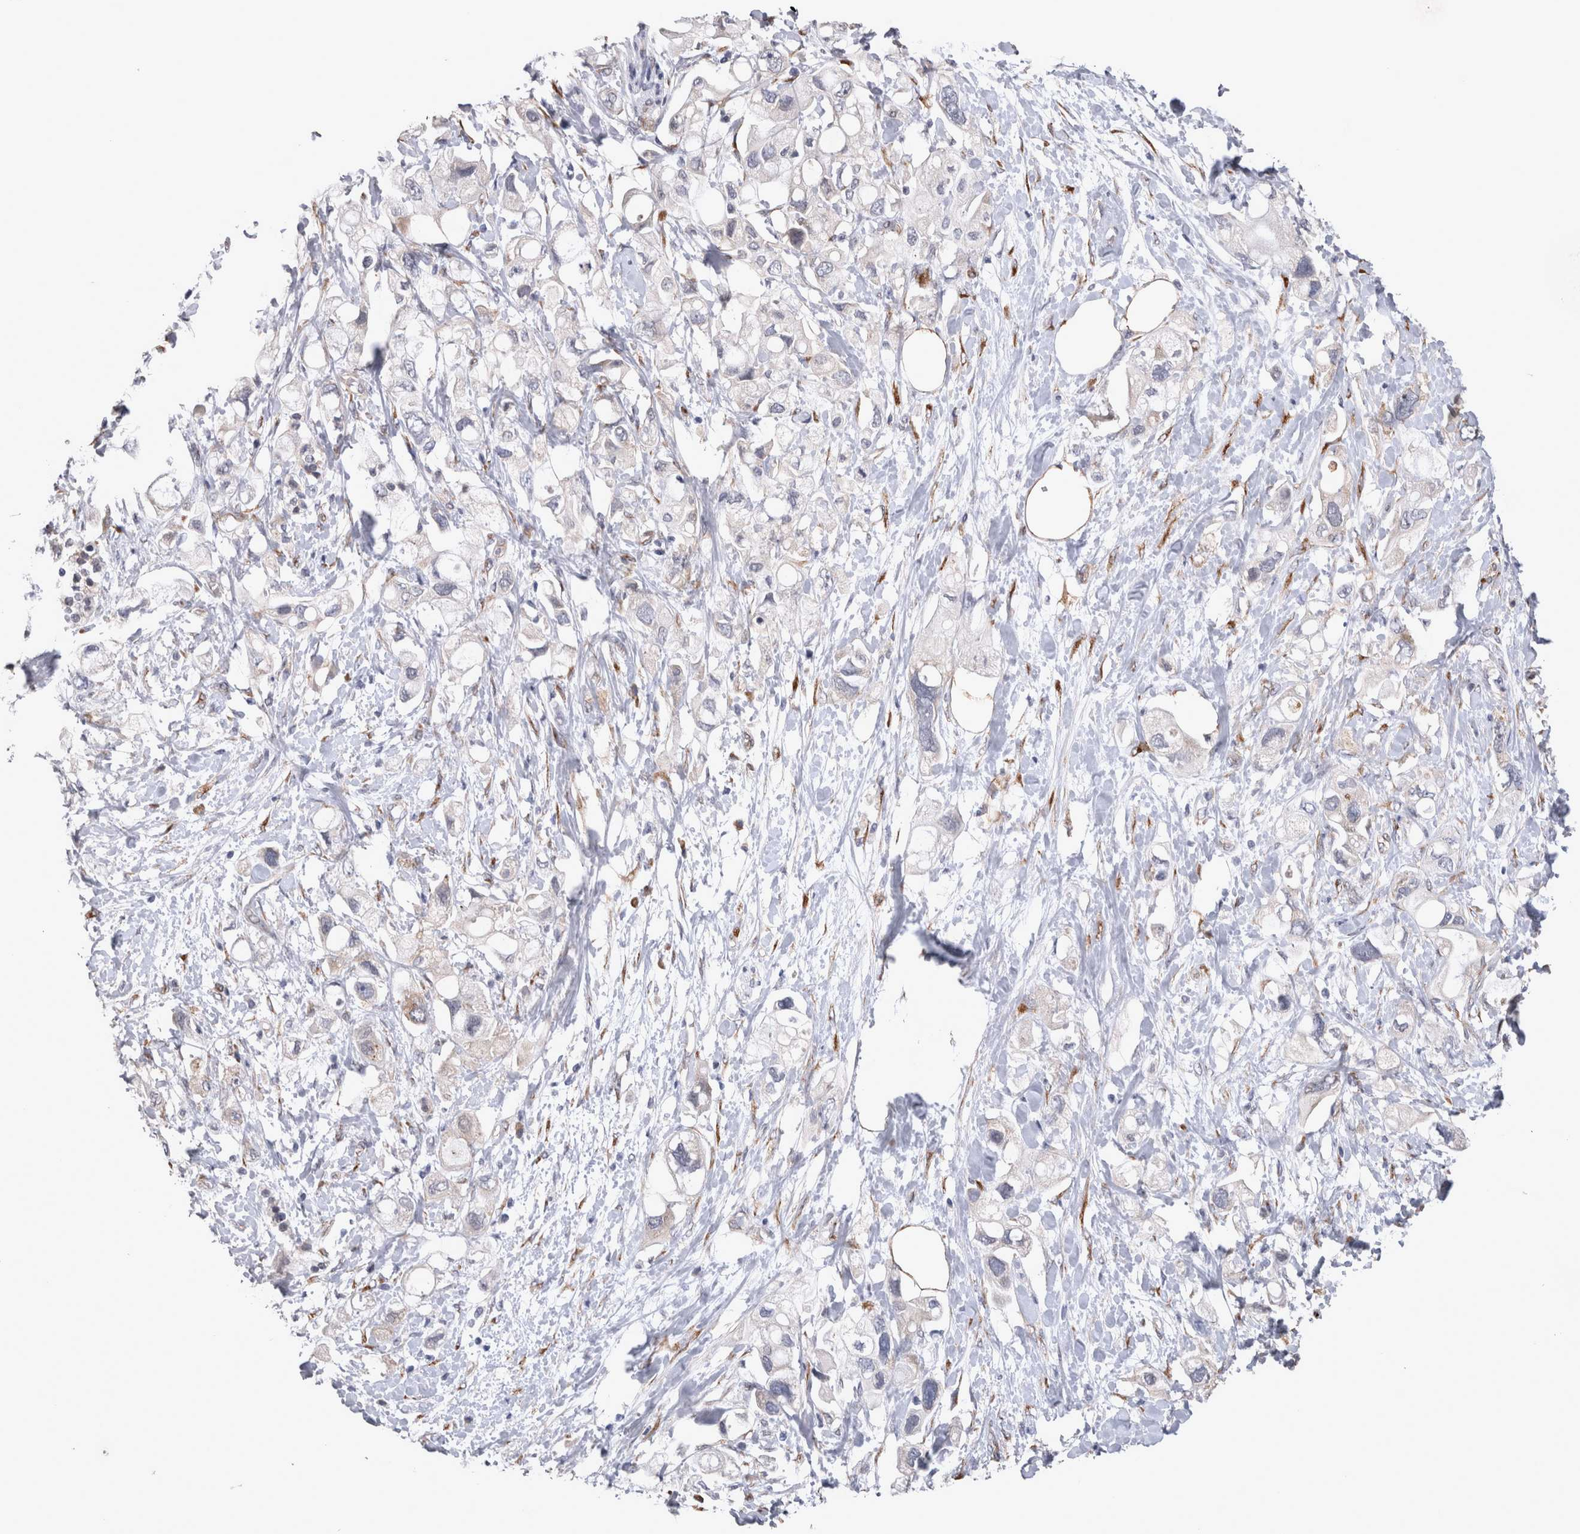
{"staining": {"intensity": "negative", "quantity": "none", "location": "none"}, "tissue": "pancreatic cancer", "cell_type": "Tumor cells", "image_type": "cancer", "snomed": [{"axis": "morphology", "description": "Adenocarcinoma, NOS"}, {"axis": "topography", "description": "Pancreas"}], "caption": "A high-resolution histopathology image shows IHC staining of pancreatic cancer, which displays no significant positivity in tumor cells.", "gene": "DDX6", "patient": {"sex": "female", "age": 56}}